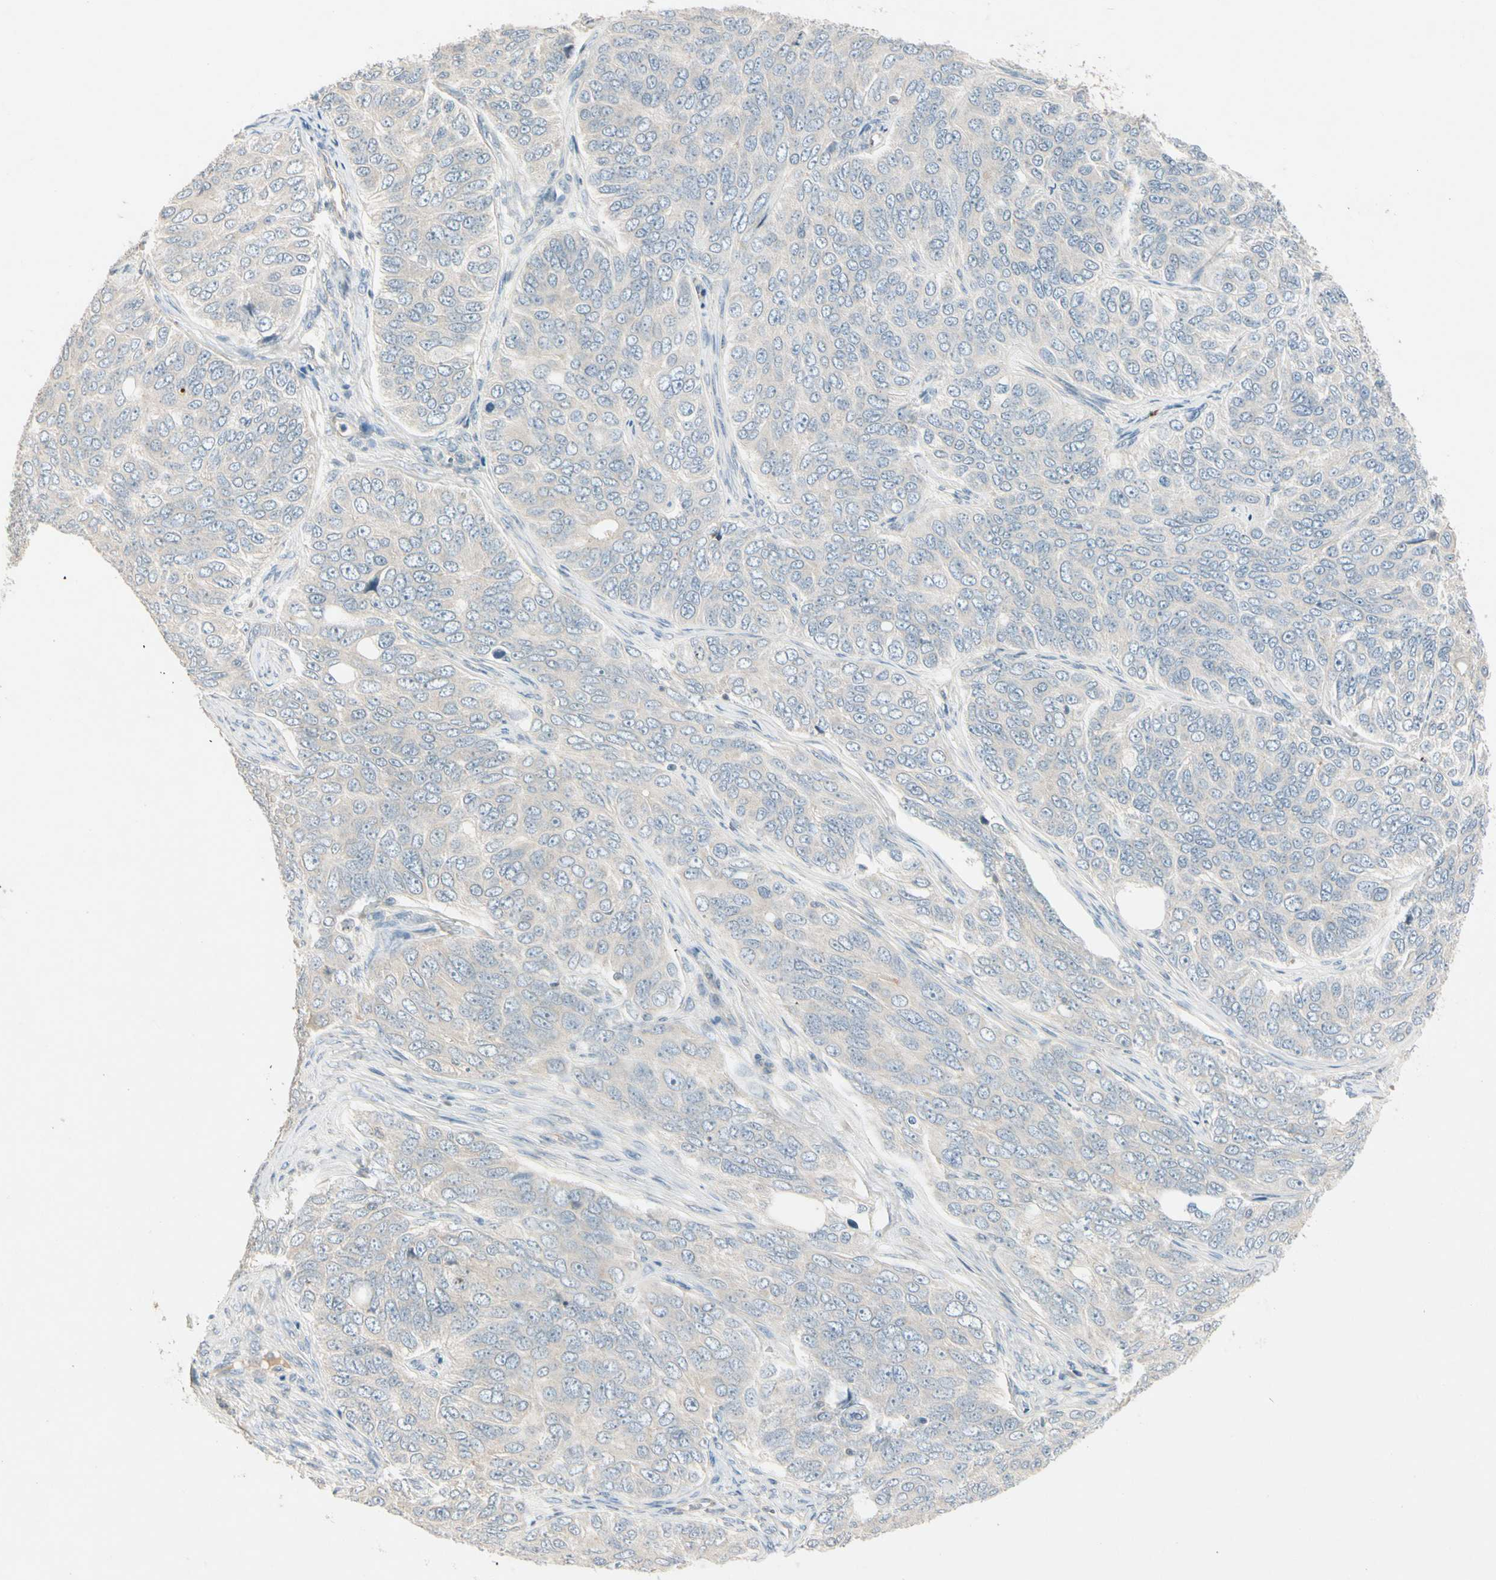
{"staining": {"intensity": "negative", "quantity": "none", "location": "none"}, "tissue": "ovarian cancer", "cell_type": "Tumor cells", "image_type": "cancer", "snomed": [{"axis": "morphology", "description": "Carcinoma, endometroid"}, {"axis": "topography", "description": "Ovary"}], "caption": "The photomicrograph exhibits no significant staining in tumor cells of endometroid carcinoma (ovarian). The staining is performed using DAB brown chromogen with nuclei counter-stained in using hematoxylin.", "gene": "PPP3CB", "patient": {"sex": "female", "age": 51}}